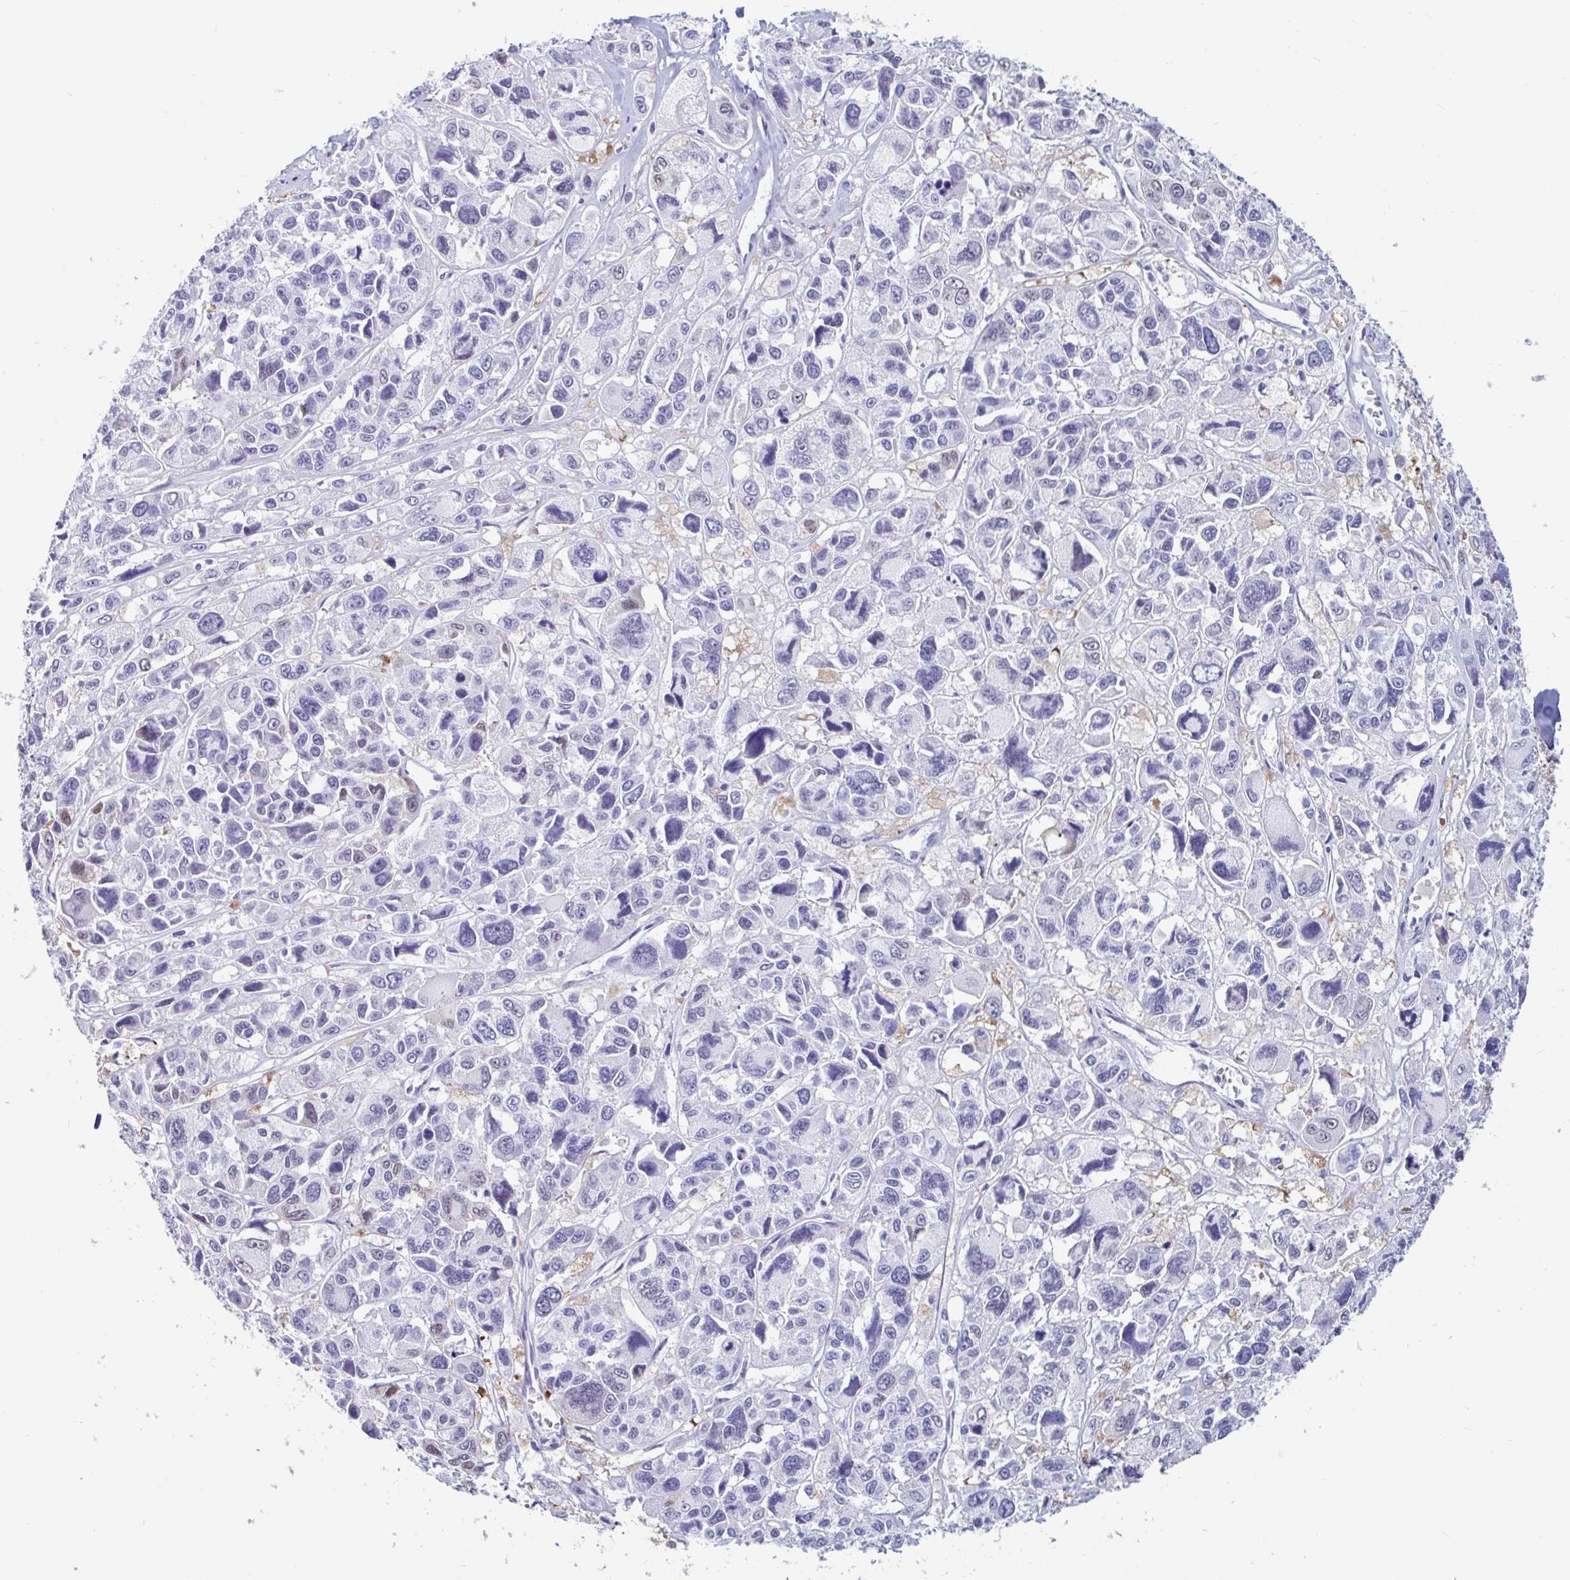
{"staining": {"intensity": "weak", "quantity": "<25%", "location": "nuclear"}, "tissue": "melanoma", "cell_type": "Tumor cells", "image_type": "cancer", "snomed": [{"axis": "morphology", "description": "Malignant melanoma, NOS"}, {"axis": "topography", "description": "Skin"}], "caption": "A micrograph of malignant melanoma stained for a protein reveals no brown staining in tumor cells.", "gene": "GKN2", "patient": {"sex": "female", "age": 66}}